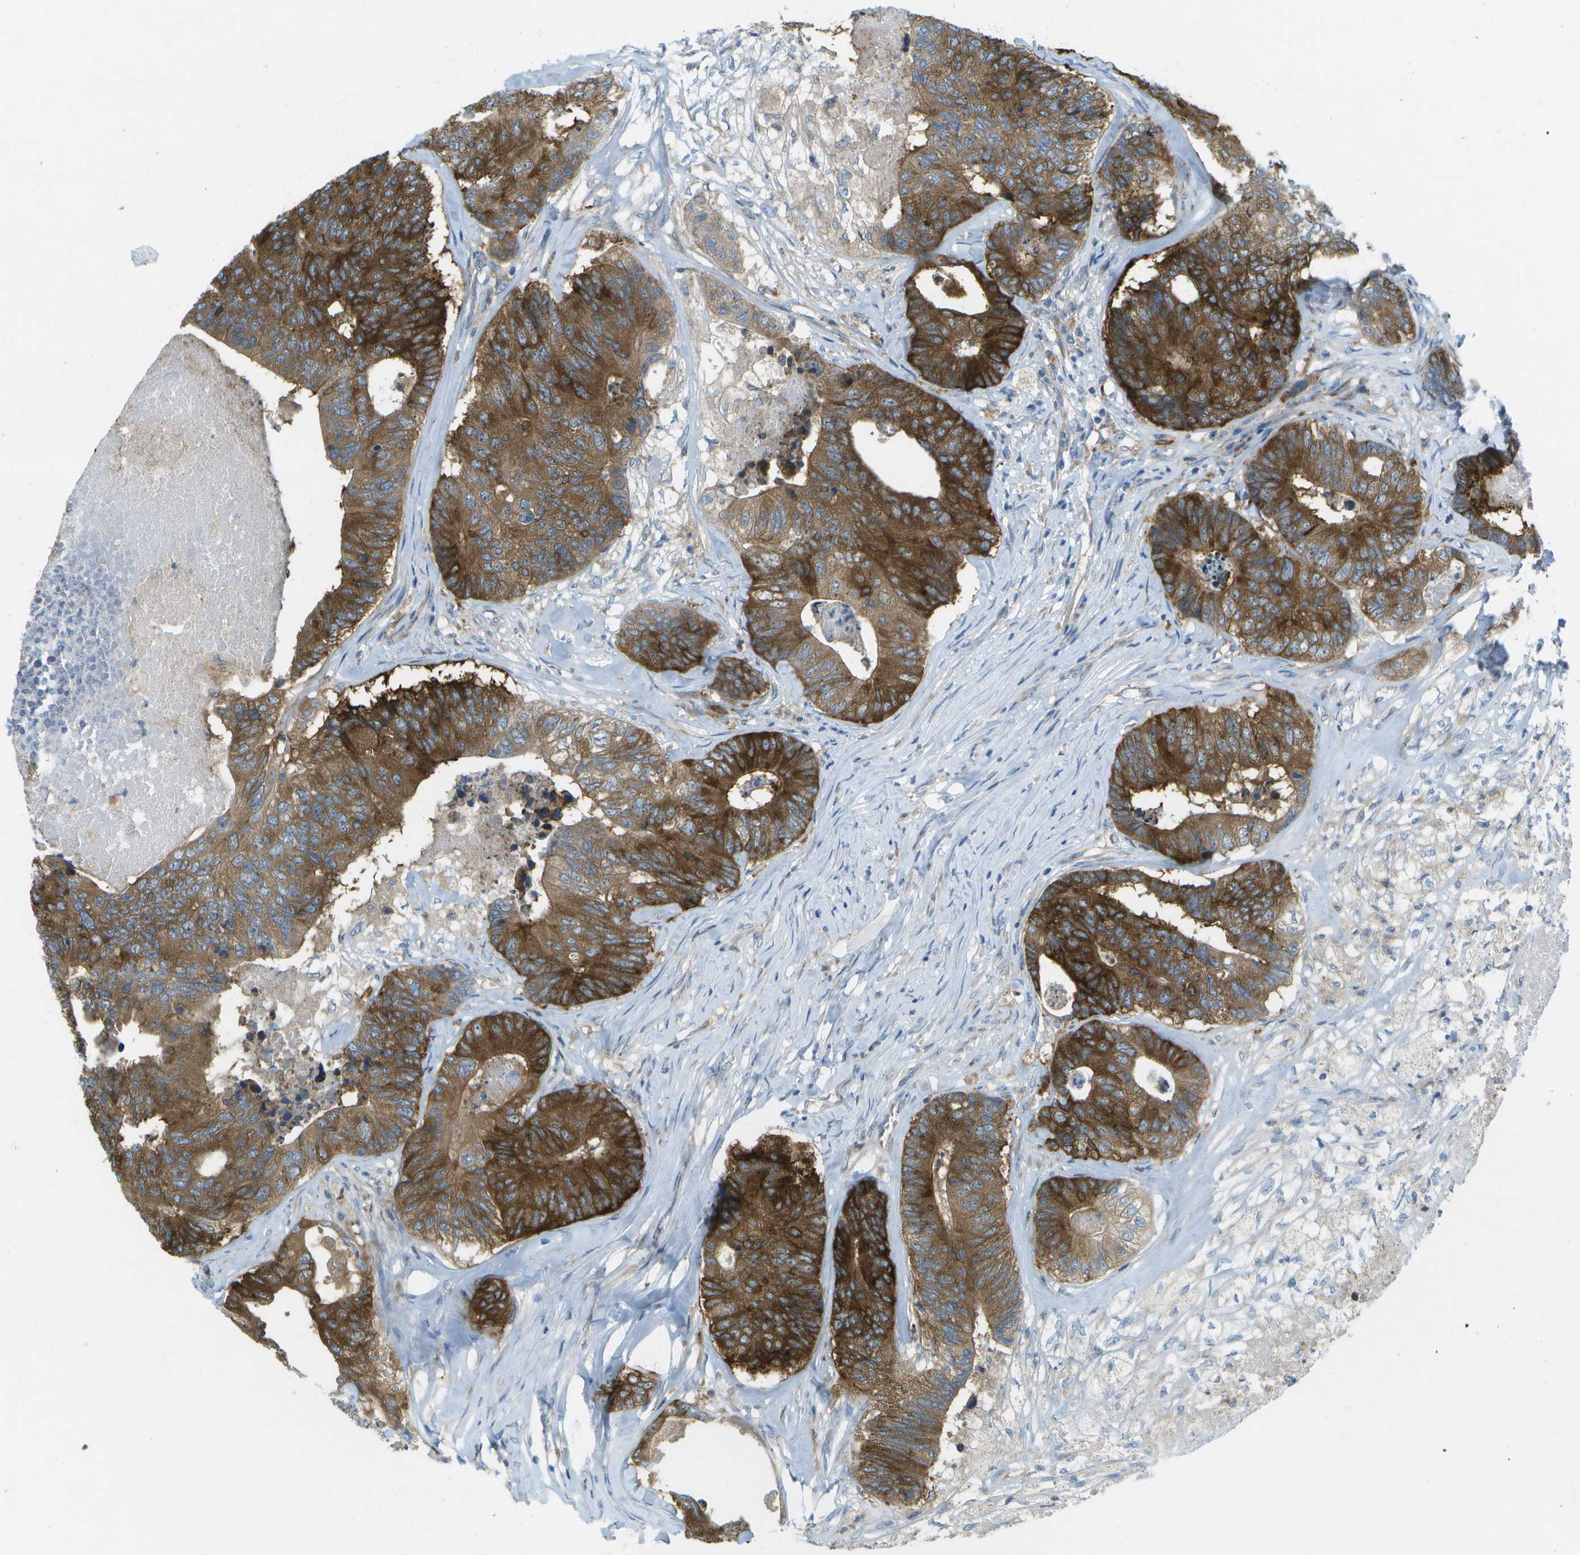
{"staining": {"intensity": "strong", "quantity": ">75%", "location": "cytoplasmic/membranous"}, "tissue": "colorectal cancer", "cell_type": "Tumor cells", "image_type": "cancer", "snomed": [{"axis": "morphology", "description": "Adenocarcinoma, NOS"}, {"axis": "topography", "description": "Colon"}], "caption": "Immunohistochemical staining of colorectal cancer (adenocarcinoma) exhibits high levels of strong cytoplasmic/membranous positivity in about >75% of tumor cells. The staining is performed using DAB brown chromogen to label protein expression. The nuclei are counter-stained blue using hematoxylin.", "gene": "WNK2", "patient": {"sex": "female", "age": 57}}